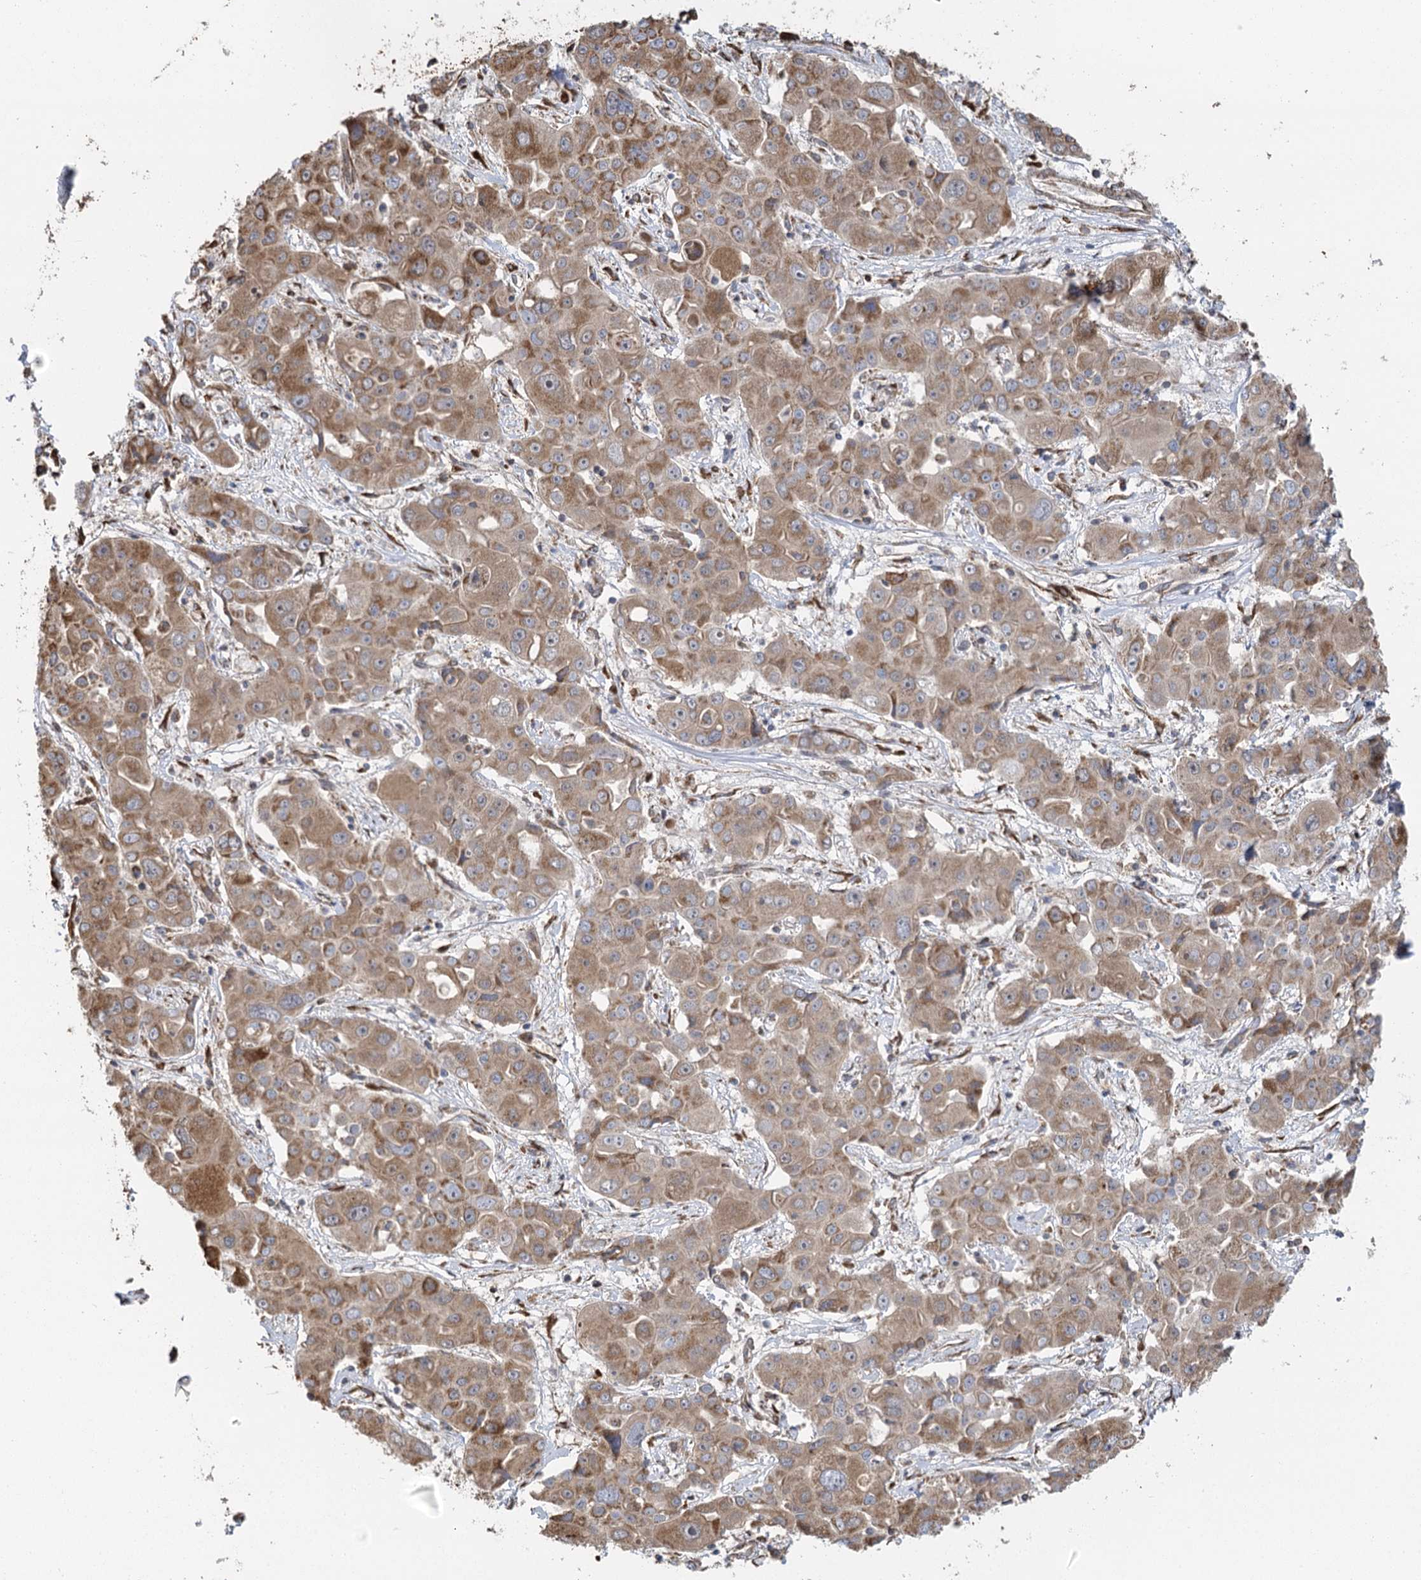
{"staining": {"intensity": "moderate", "quantity": ">75%", "location": "cytoplasmic/membranous"}, "tissue": "liver cancer", "cell_type": "Tumor cells", "image_type": "cancer", "snomed": [{"axis": "morphology", "description": "Cholangiocarcinoma"}, {"axis": "topography", "description": "Liver"}], "caption": "Immunohistochemistry (IHC) (DAB (3,3'-diaminobenzidine)) staining of liver cholangiocarcinoma displays moderate cytoplasmic/membranous protein staining in about >75% of tumor cells.", "gene": "IL11RA", "patient": {"sex": "male", "age": 67}}